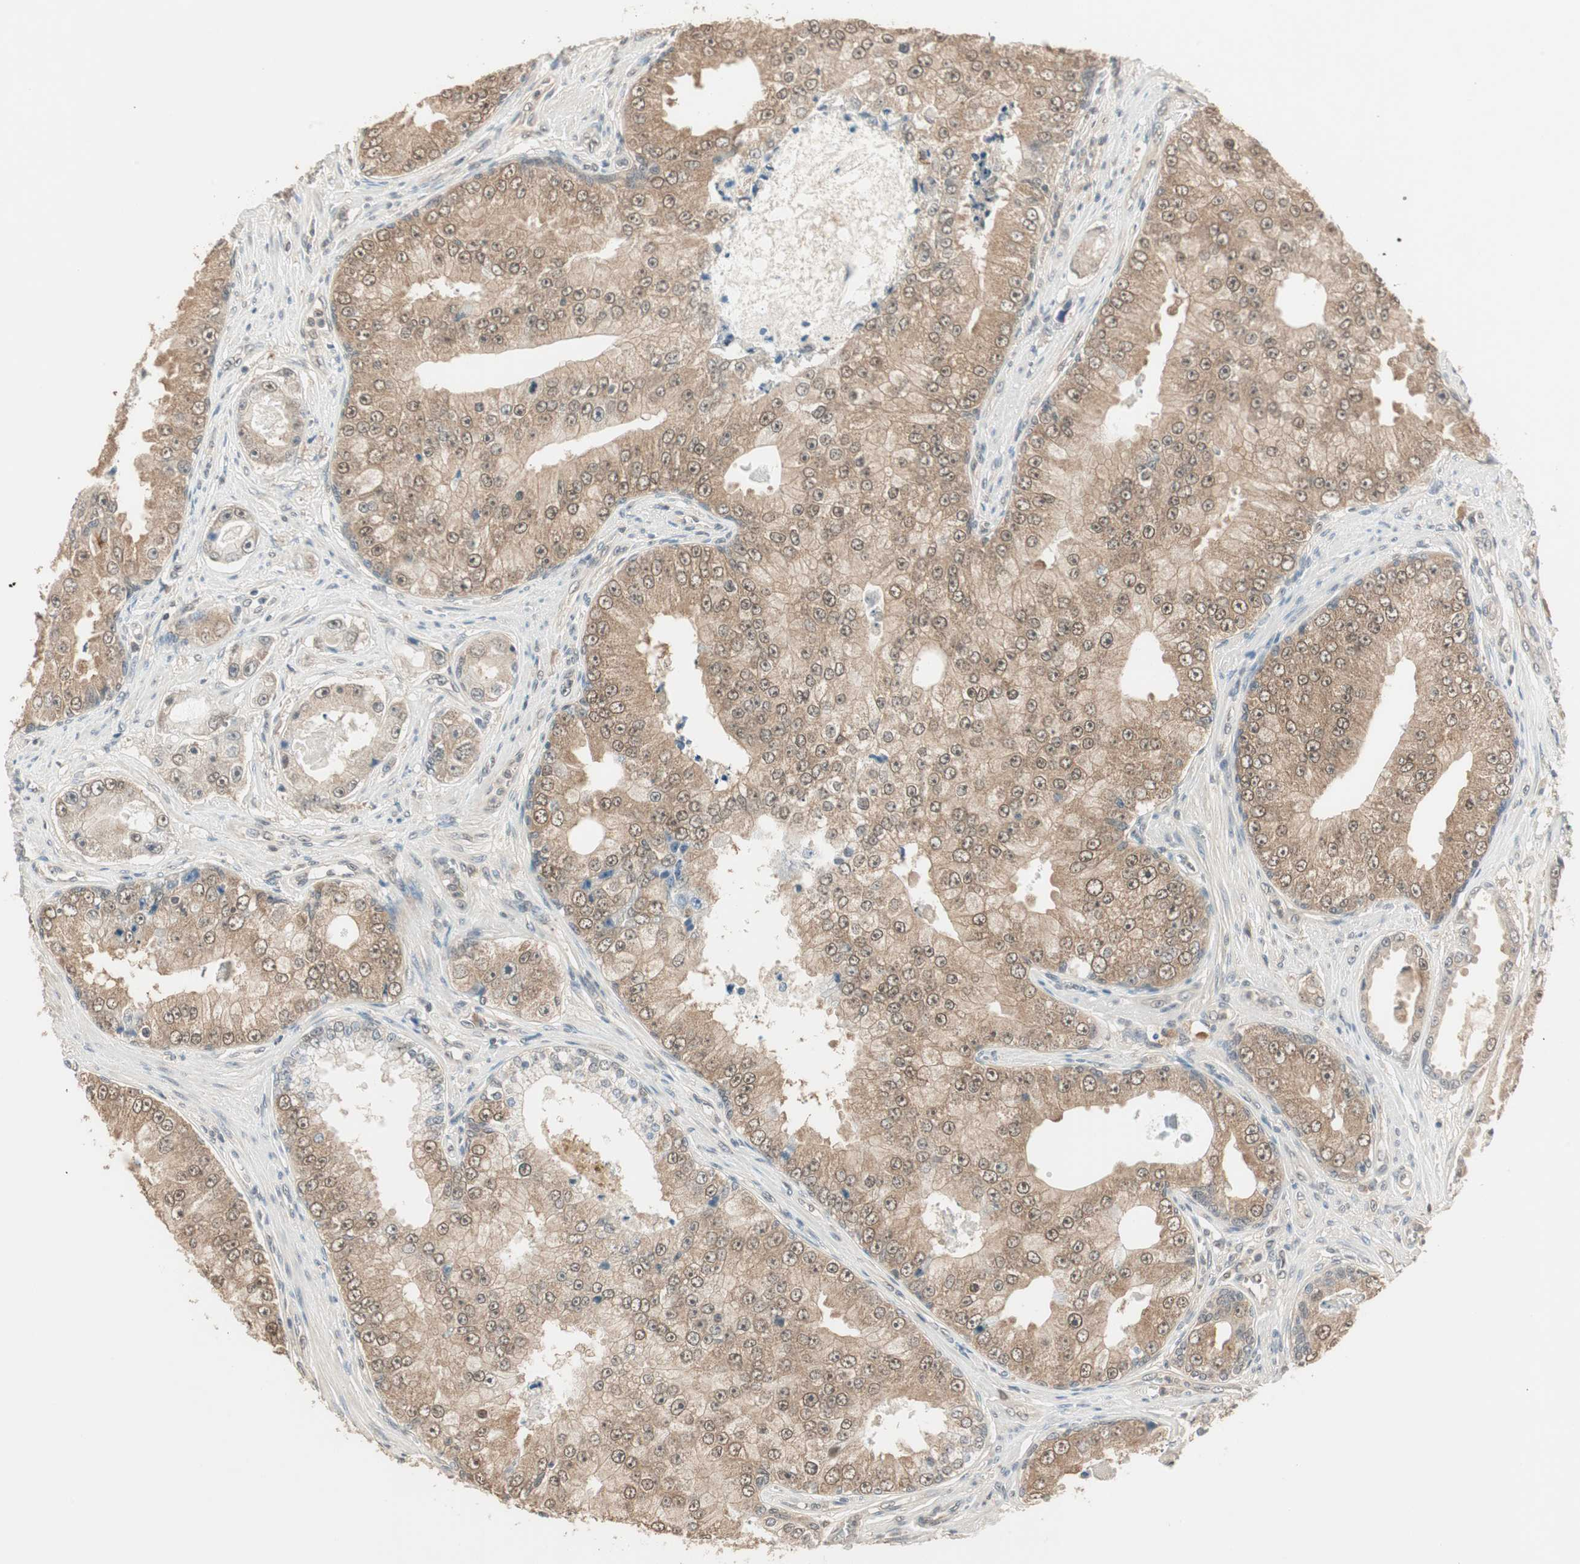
{"staining": {"intensity": "weak", "quantity": ">75%", "location": "cytoplasmic/membranous"}, "tissue": "prostate cancer", "cell_type": "Tumor cells", "image_type": "cancer", "snomed": [{"axis": "morphology", "description": "Adenocarcinoma, High grade"}, {"axis": "topography", "description": "Prostate"}], "caption": "Weak cytoplasmic/membranous positivity for a protein is appreciated in approximately >75% of tumor cells of prostate cancer using immunohistochemistry.", "gene": "USP5", "patient": {"sex": "male", "age": 73}}